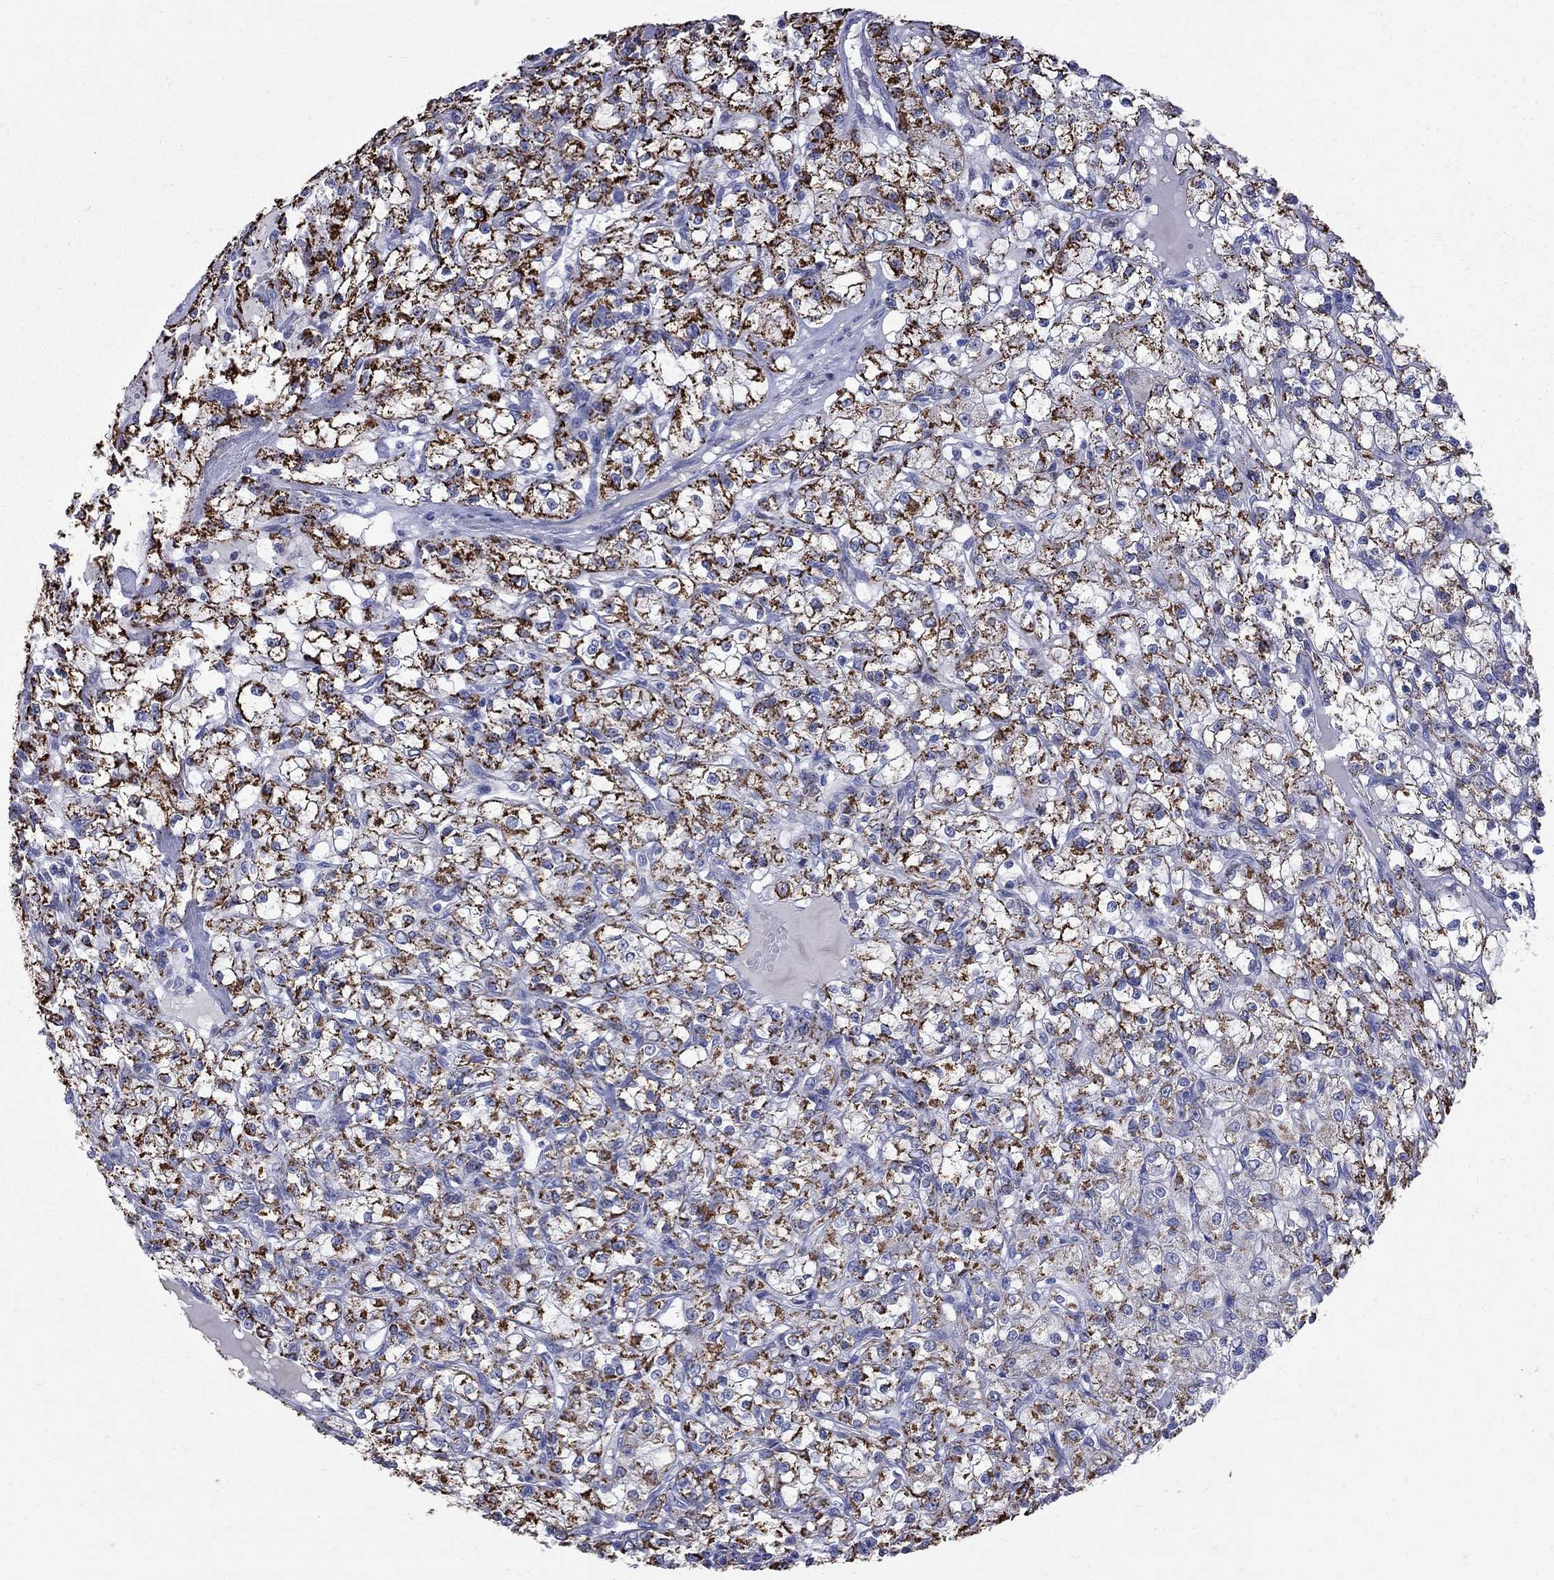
{"staining": {"intensity": "strong", "quantity": "25%-75%", "location": "cytoplasmic/membranous"}, "tissue": "renal cancer", "cell_type": "Tumor cells", "image_type": "cancer", "snomed": [{"axis": "morphology", "description": "Adenocarcinoma, NOS"}, {"axis": "topography", "description": "Kidney"}], "caption": "Protein staining reveals strong cytoplasmic/membranous positivity in about 25%-75% of tumor cells in renal cancer.", "gene": "SESTD1", "patient": {"sex": "female", "age": 59}}